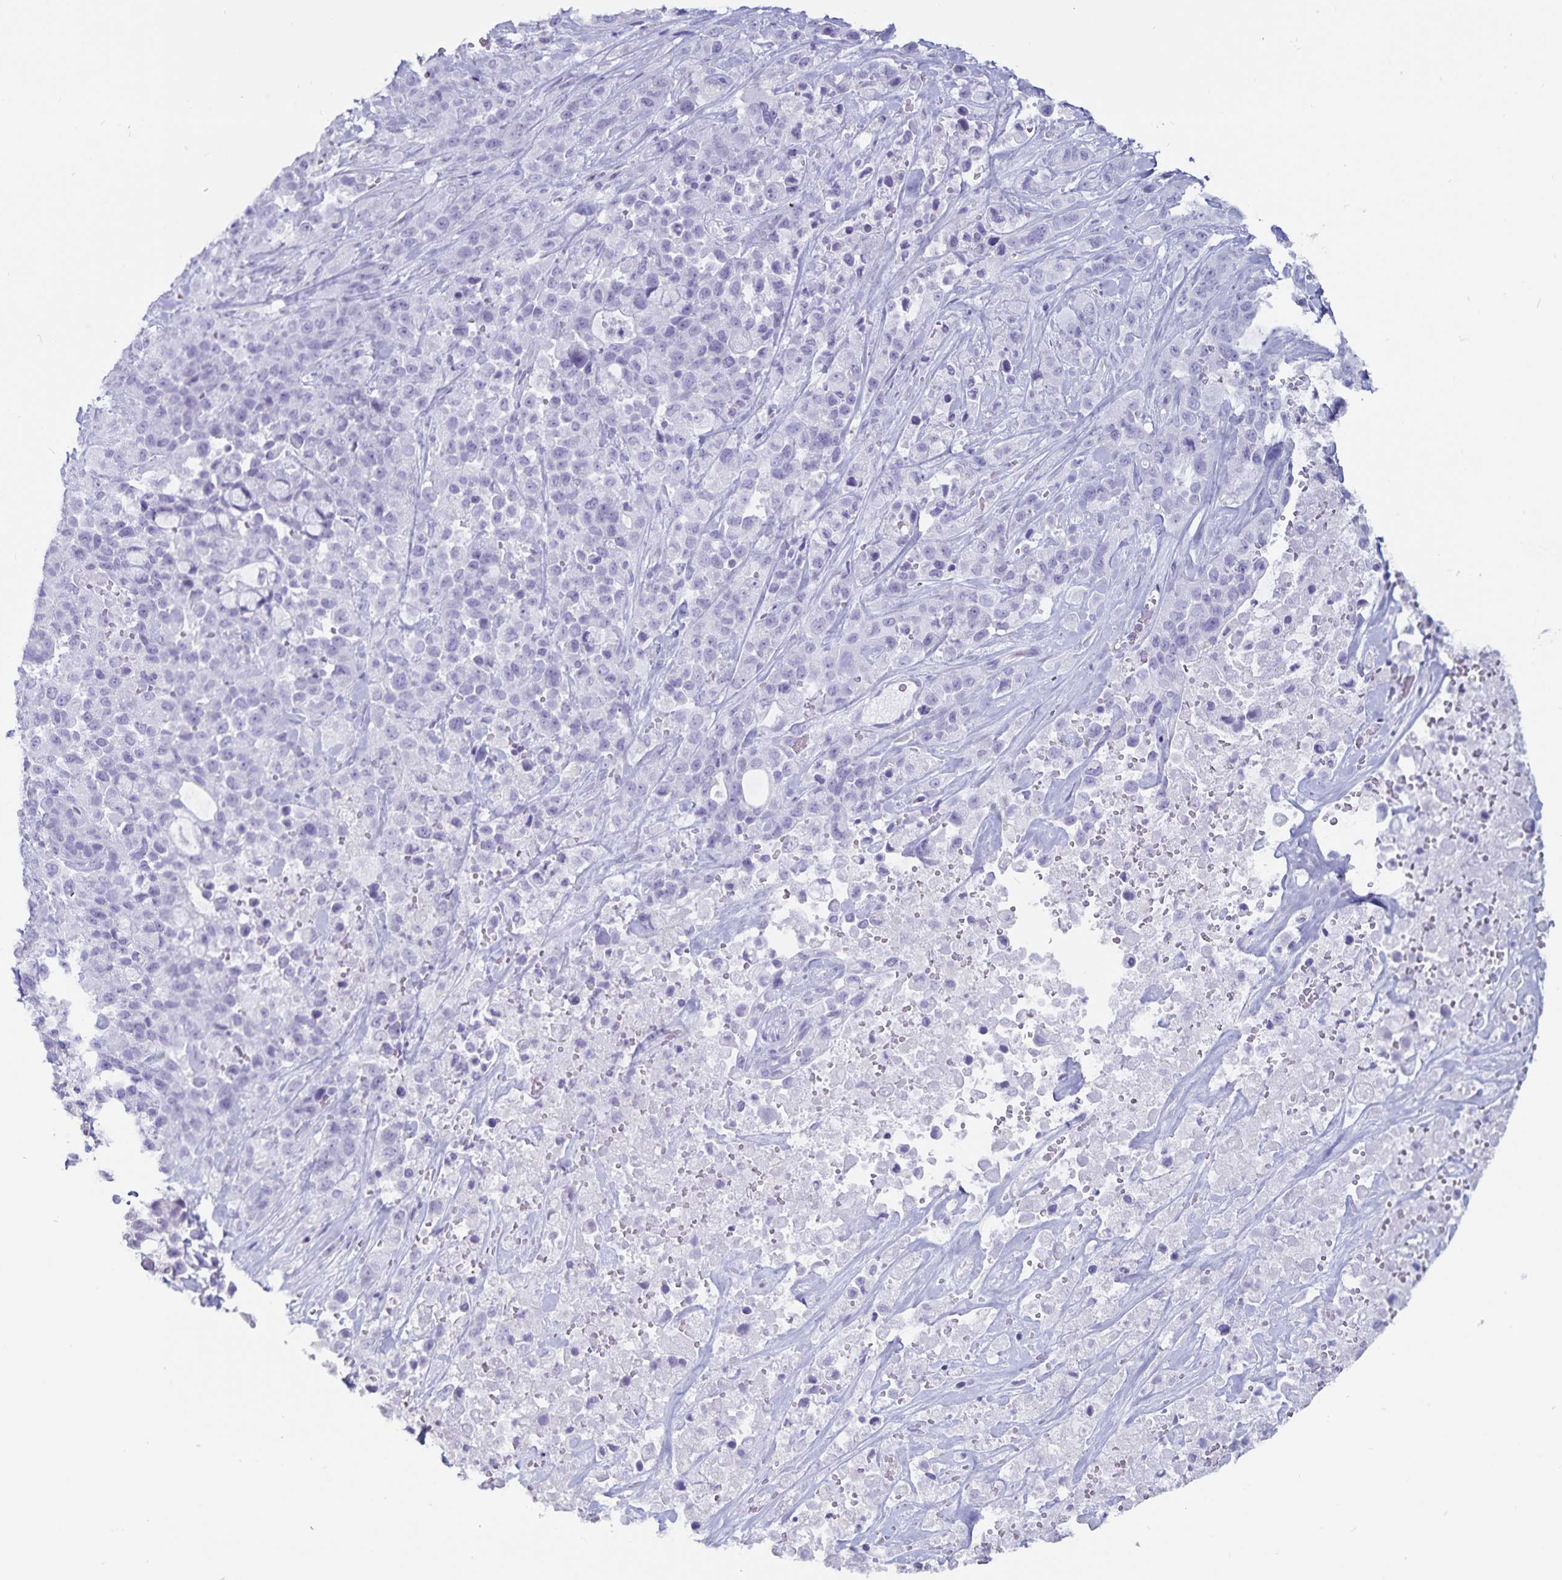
{"staining": {"intensity": "negative", "quantity": "none", "location": "none"}, "tissue": "pancreatic cancer", "cell_type": "Tumor cells", "image_type": "cancer", "snomed": [{"axis": "morphology", "description": "Adenocarcinoma, NOS"}, {"axis": "topography", "description": "Pancreas"}], "caption": "Immunohistochemistry image of human pancreatic cancer stained for a protein (brown), which displays no positivity in tumor cells.", "gene": "GPR137", "patient": {"sex": "male", "age": 44}}